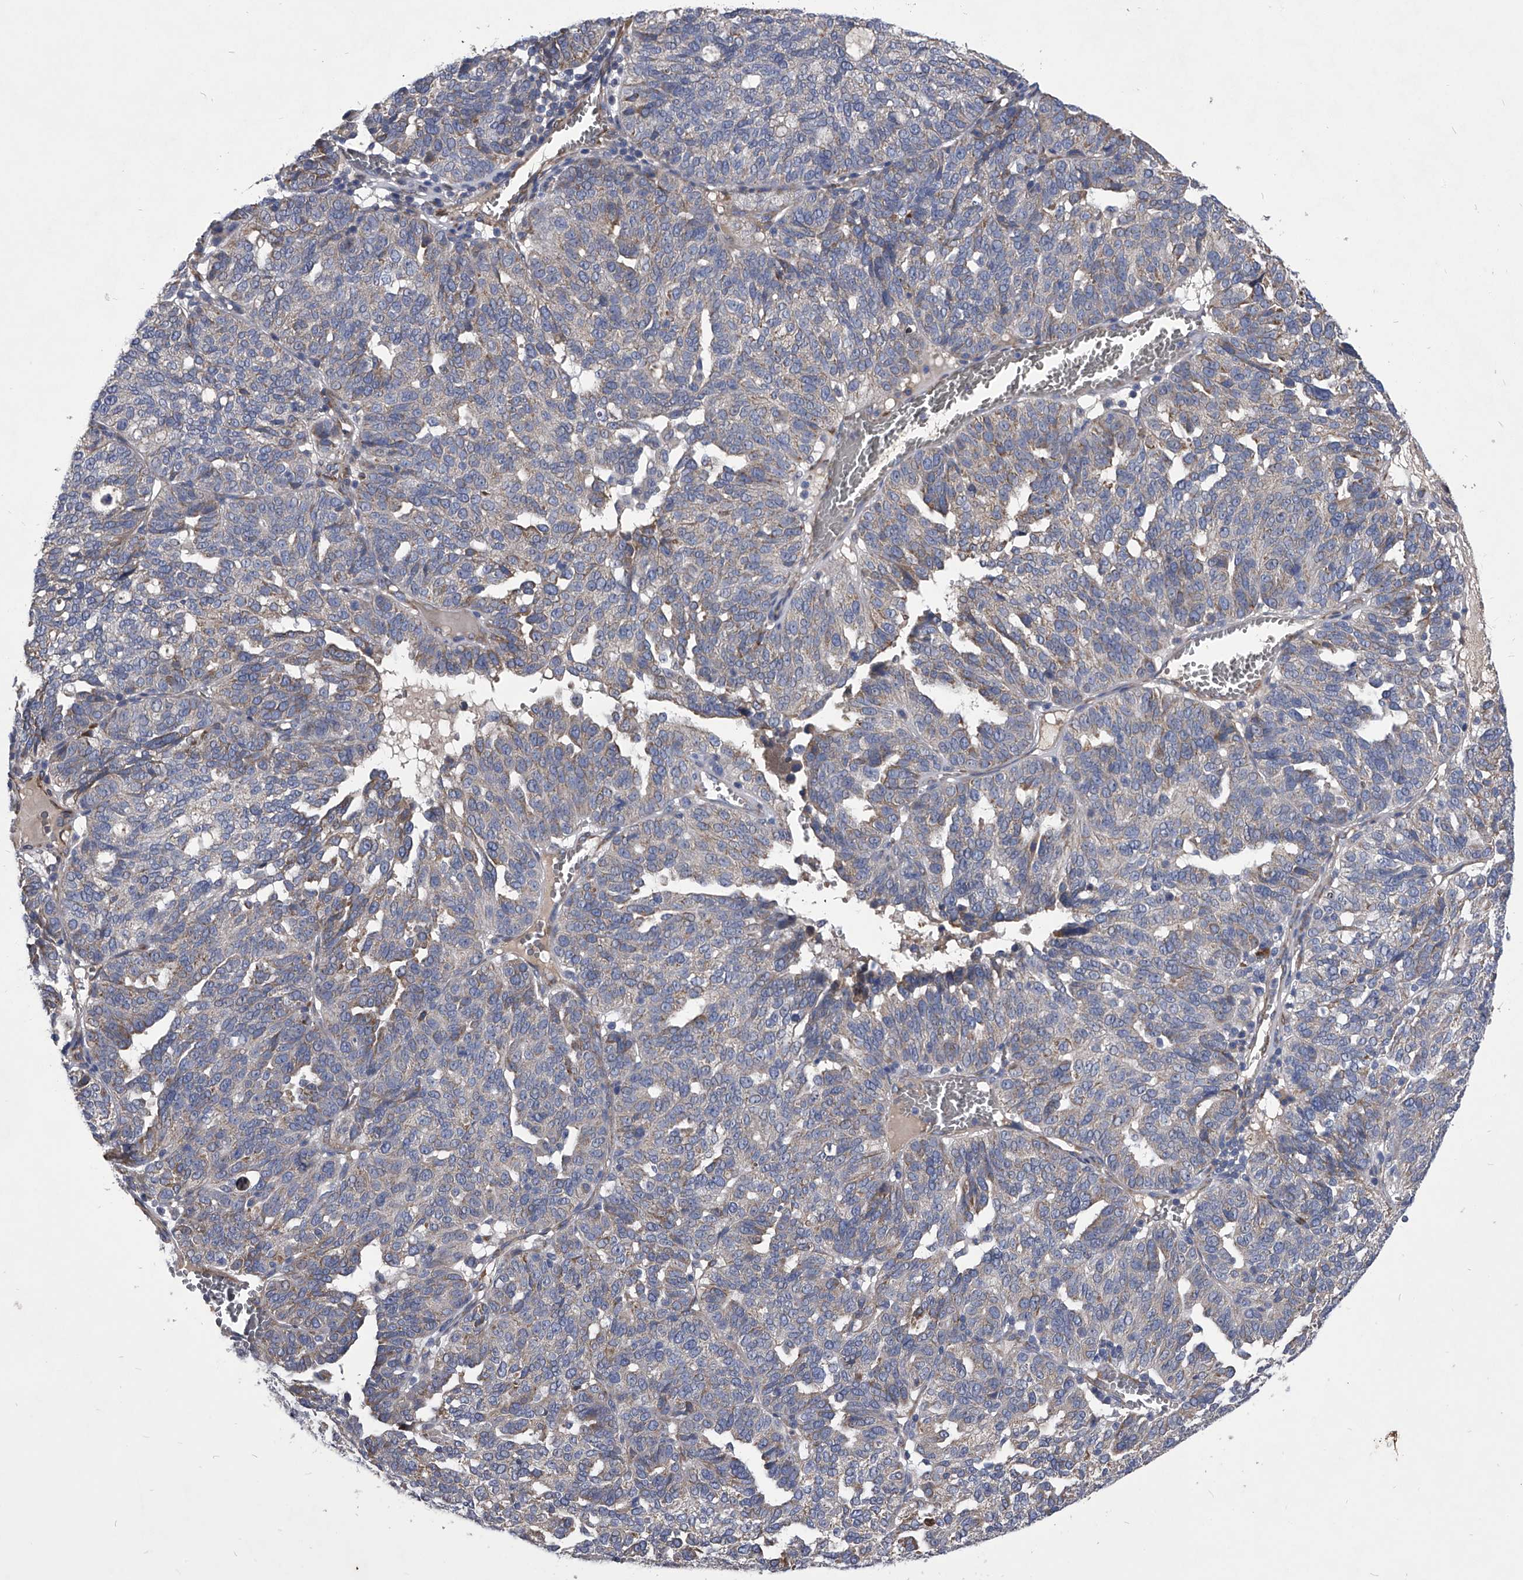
{"staining": {"intensity": "negative", "quantity": "none", "location": "none"}, "tissue": "ovarian cancer", "cell_type": "Tumor cells", "image_type": "cancer", "snomed": [{"axis": "morphology", "description": "Cystadenocarcinoma, serous, NOS"}, {"axis": "topography", "description": "Ovary"}], "caption": "The image shows no staining of tumor cells in ovarian serous cystadenocarcinoma.", "gene": "CCR4", "patient": {"sex": "female", "age": 59}}